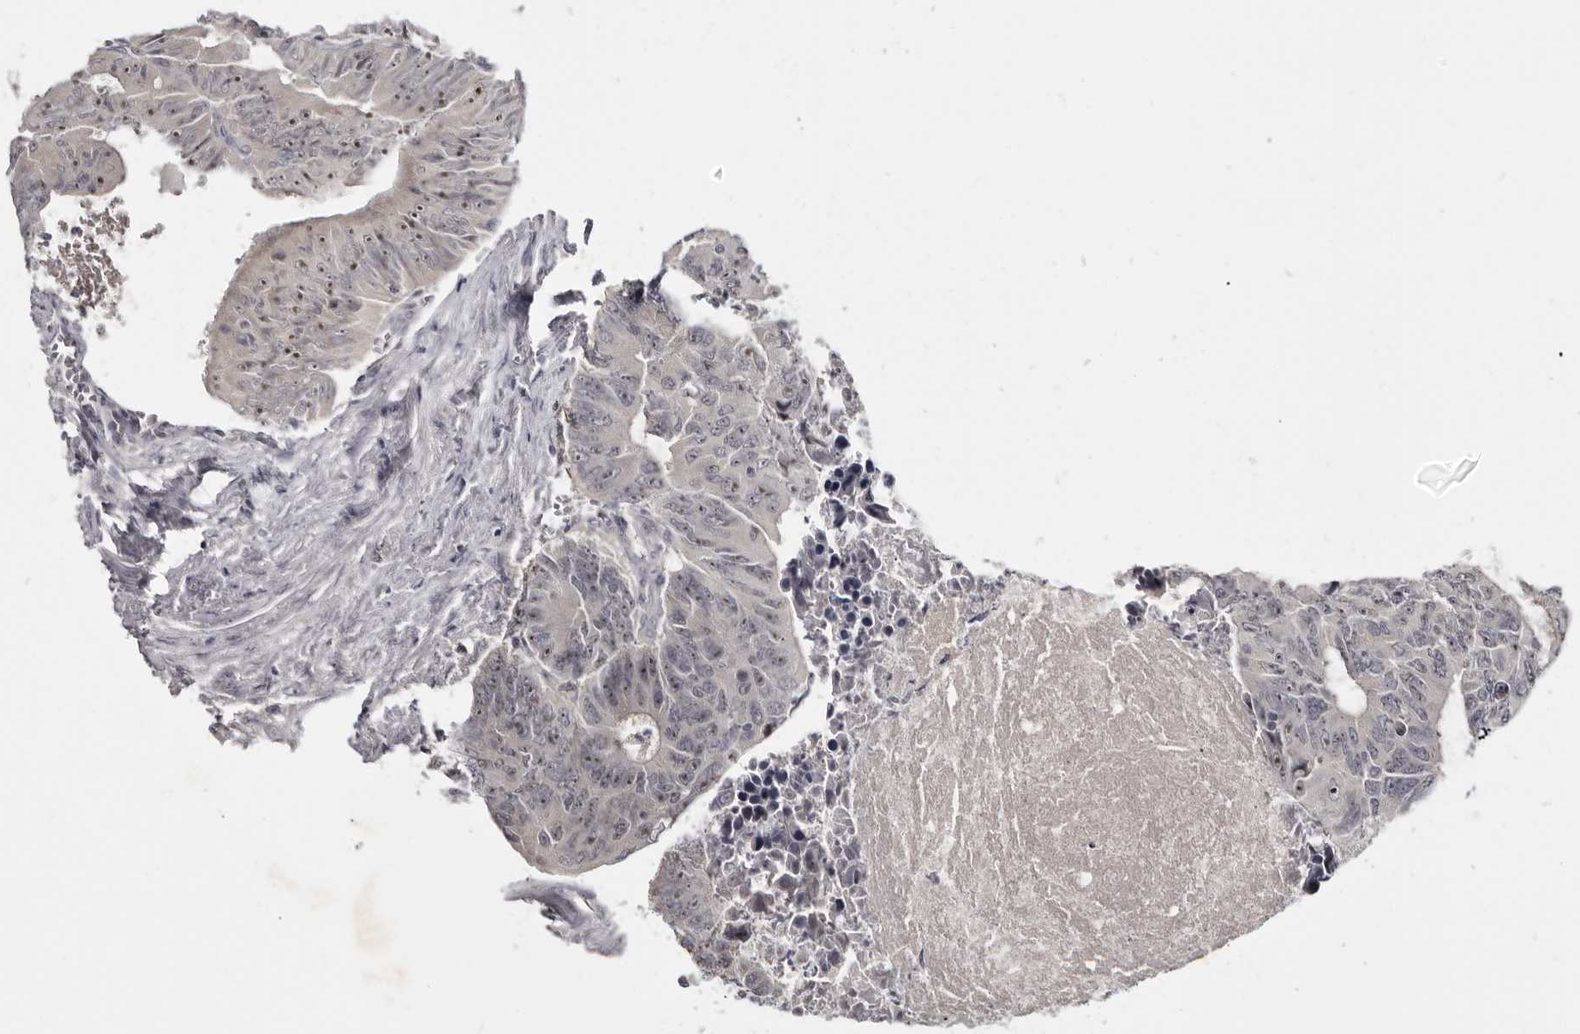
{"staining": {"intensity": "moderate", "quantity": "<25%", "location": "nuclear"}, "tissue": "colorectal cancer", "cell_type": "Tumor cells", "image_type": "cancer", "snomed": [{"axis": "morphology", "description": "Adenocarcinoma, NOS"}, {"axis": "topography", "description": "Colon"}], "caption": "Immunohistochemistry (IHC) photomicrograph of neoplastic tissue: colorectal cancer (adenocarcinoma) stained using immunohistochemistry (IHC) shows low levels of moderate protein expression localized specifically in the nuclear of tumor cells, appearing as a nuclear brown color.", "gene": "MRTO4", "patient": {"sex": "male", "age": 87}}